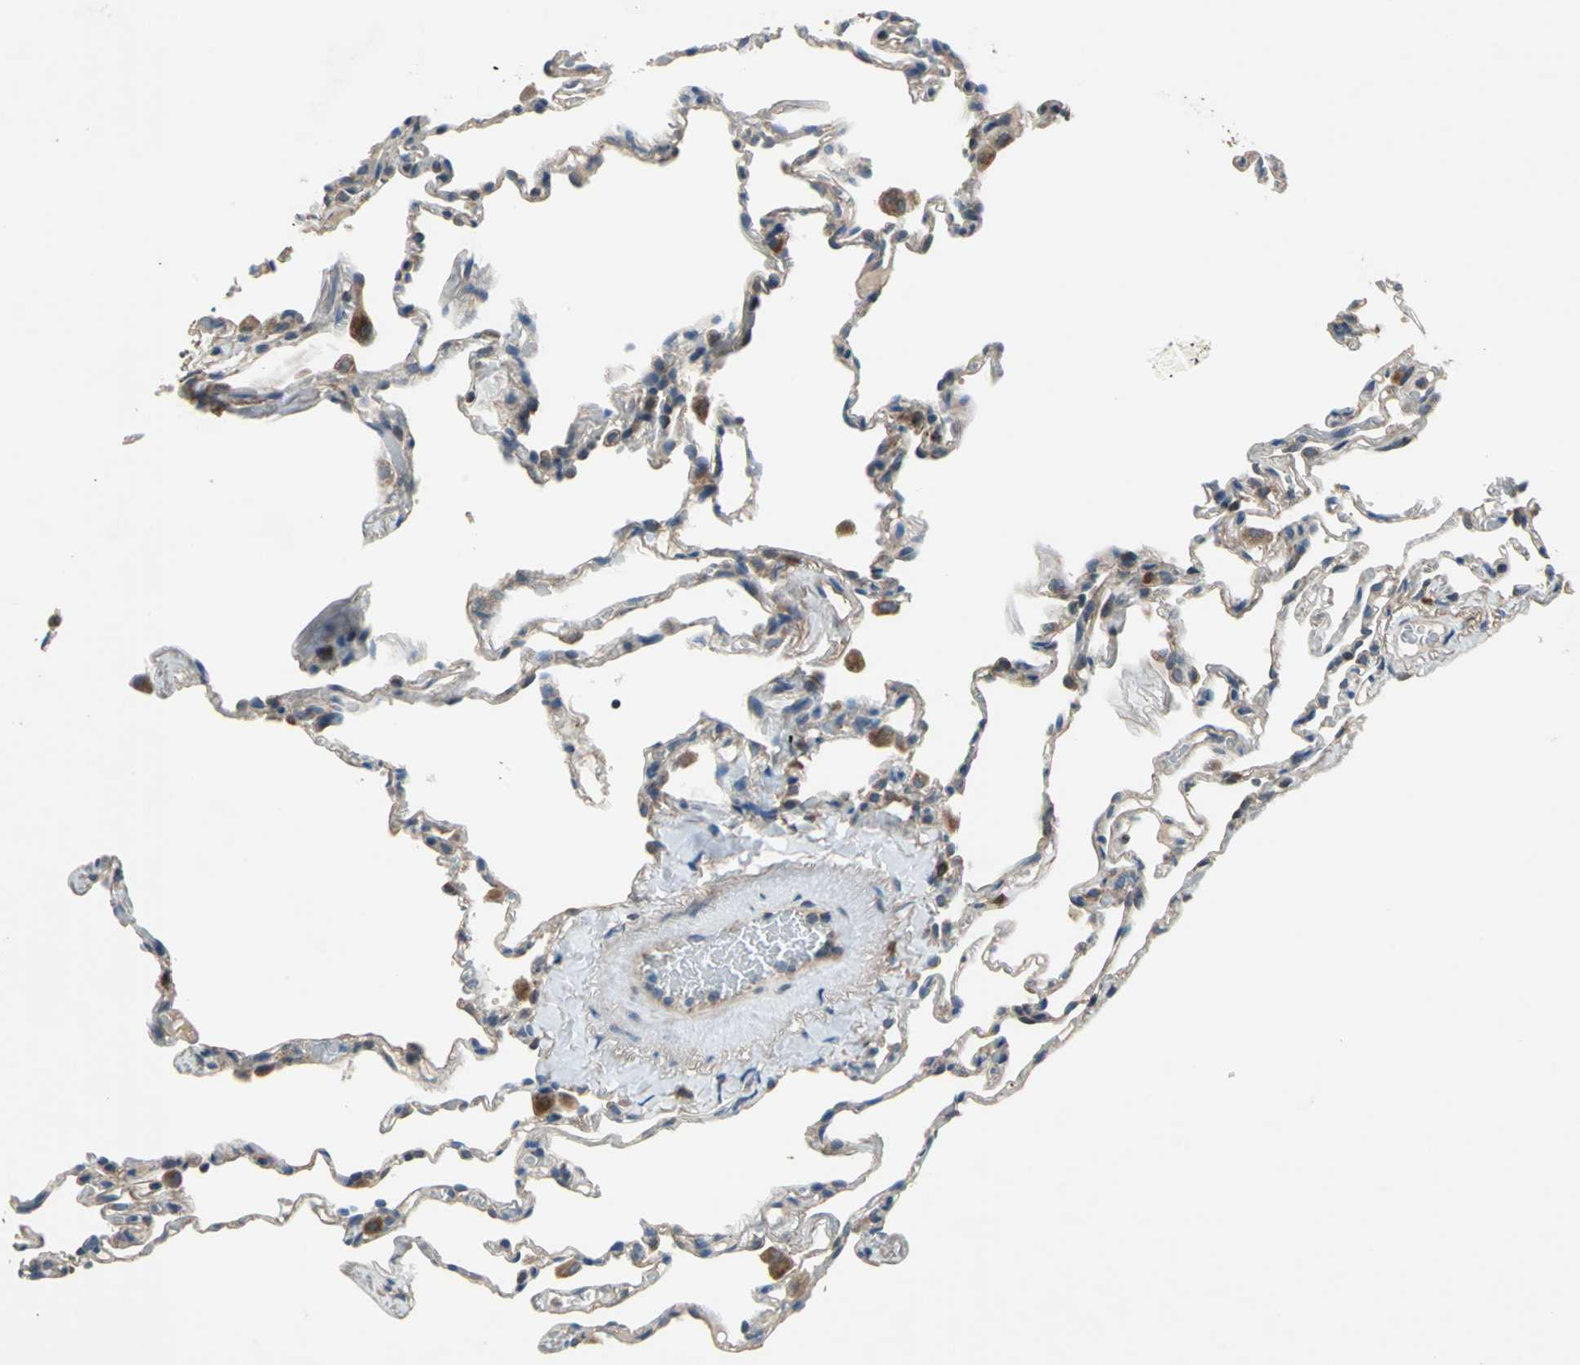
{"staining": {"intensity": "moderate", "quantity": "<25%", "location": "cytoplasmic/membranous"}, "tissue": "lung", "cell_type": "Alveolar cells", "image_type": "normal", "snomed": [{"axis": "morphology", "description": "Normal tissue, NOS"}, {"axis": "topography", "description": "Lung"}], "caption": "Moderate cytoplasmic/membranous positivity for a protein is seen in about <25% of alveolar cells of normal lung using immunohistochemistry (IHC).", "gene": "TRAK1", "patient": {"sex": "male", "age": 59}}